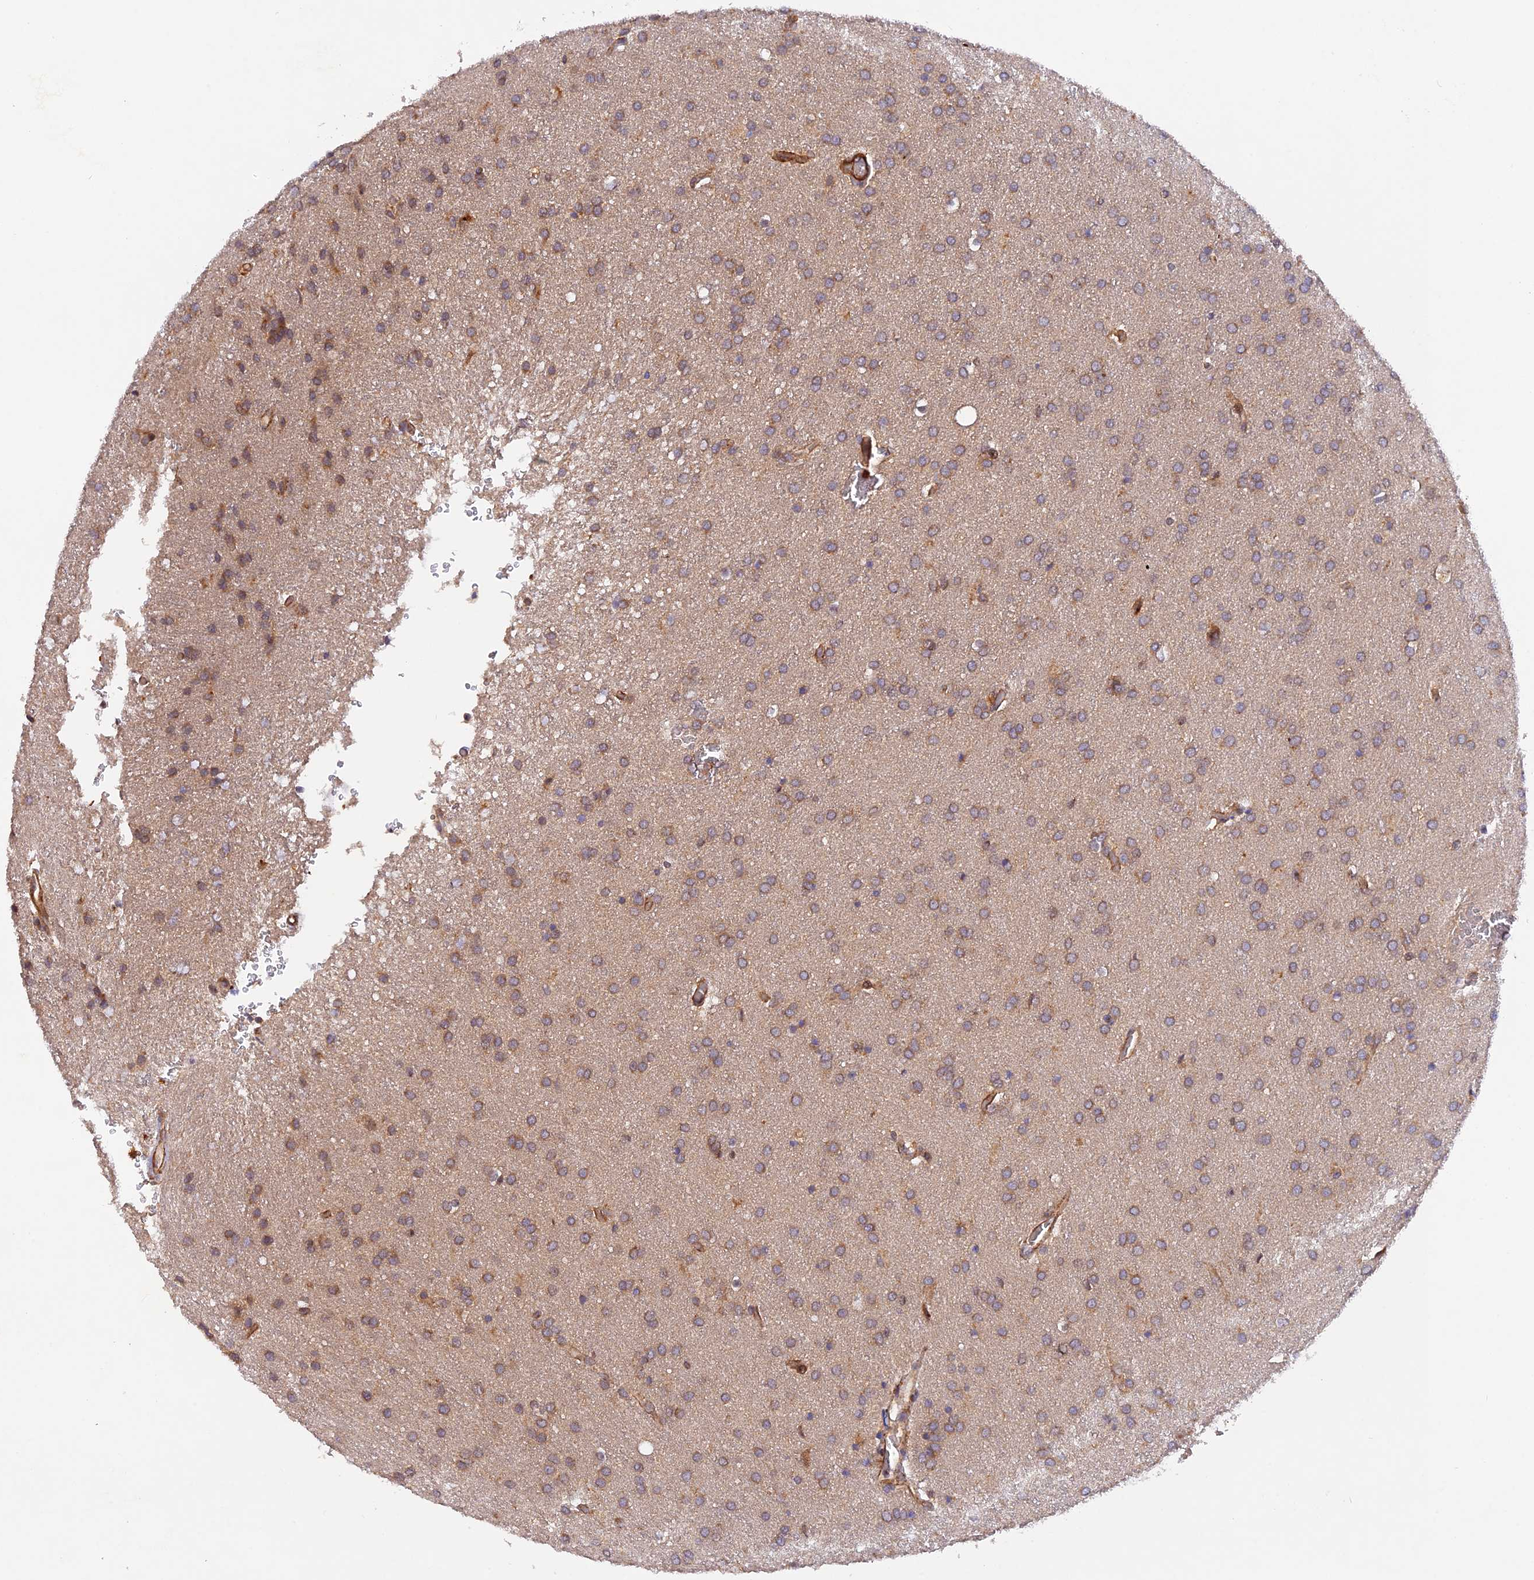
{"staining": {"intensity": "moderate", "quantity": "25%-75%", "location": "cytoplasmic/membranous"}, "tissue": "glioma", "cell_type": "Tumor cells", "image_type": "cancer", "snomed": [{"axis": "morphology", "description": "Glioma, malignant, Low grade"}, {"axis": "topography", "description": "Brain"}], "caption": "Glioma was stained to show a protein in brown. There is medium levels of moderate cytoplasmic/membranous expression in approximately 25%-75% of tumor cells.", "gene": "WDFY4", "patient": {"sex": "female", "age": 32}}